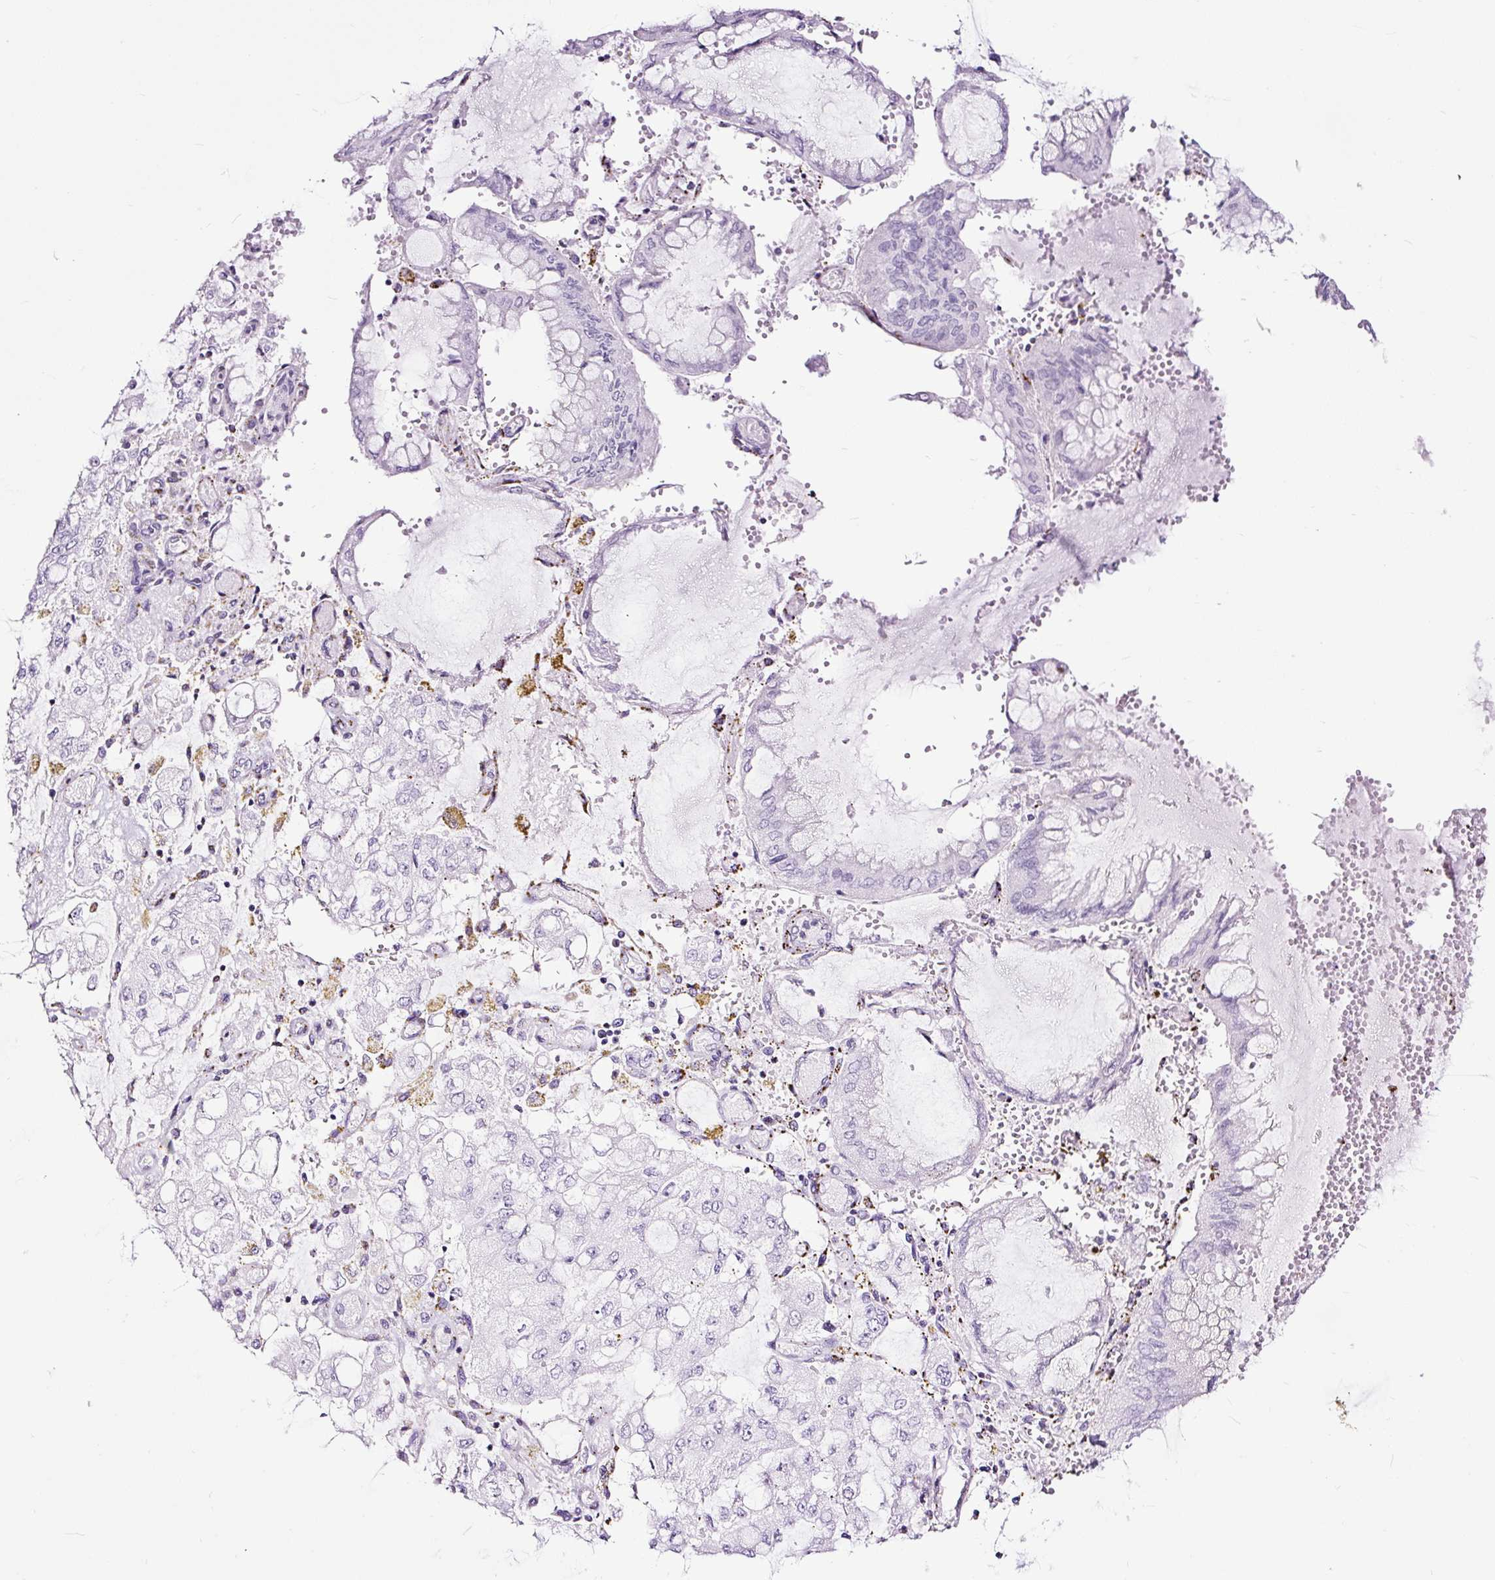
{"staining": {"intensity": "negative", "quantity": "none", "location": "none"}, "tissue": "stomach cancer", "cell_type": "Tumor cells", "image_type": "cancer", "snomed": [{"axis": "morphology", "description": "Adenocarcinoma, NOS"}, {"axis": "topography", "description": "Stomach"}], "caption": "Tumor cells are negative for brown protein staining in stomach cancer.", "gene": "NPHS2", "patient": {"sex": "male", "age": 76}}